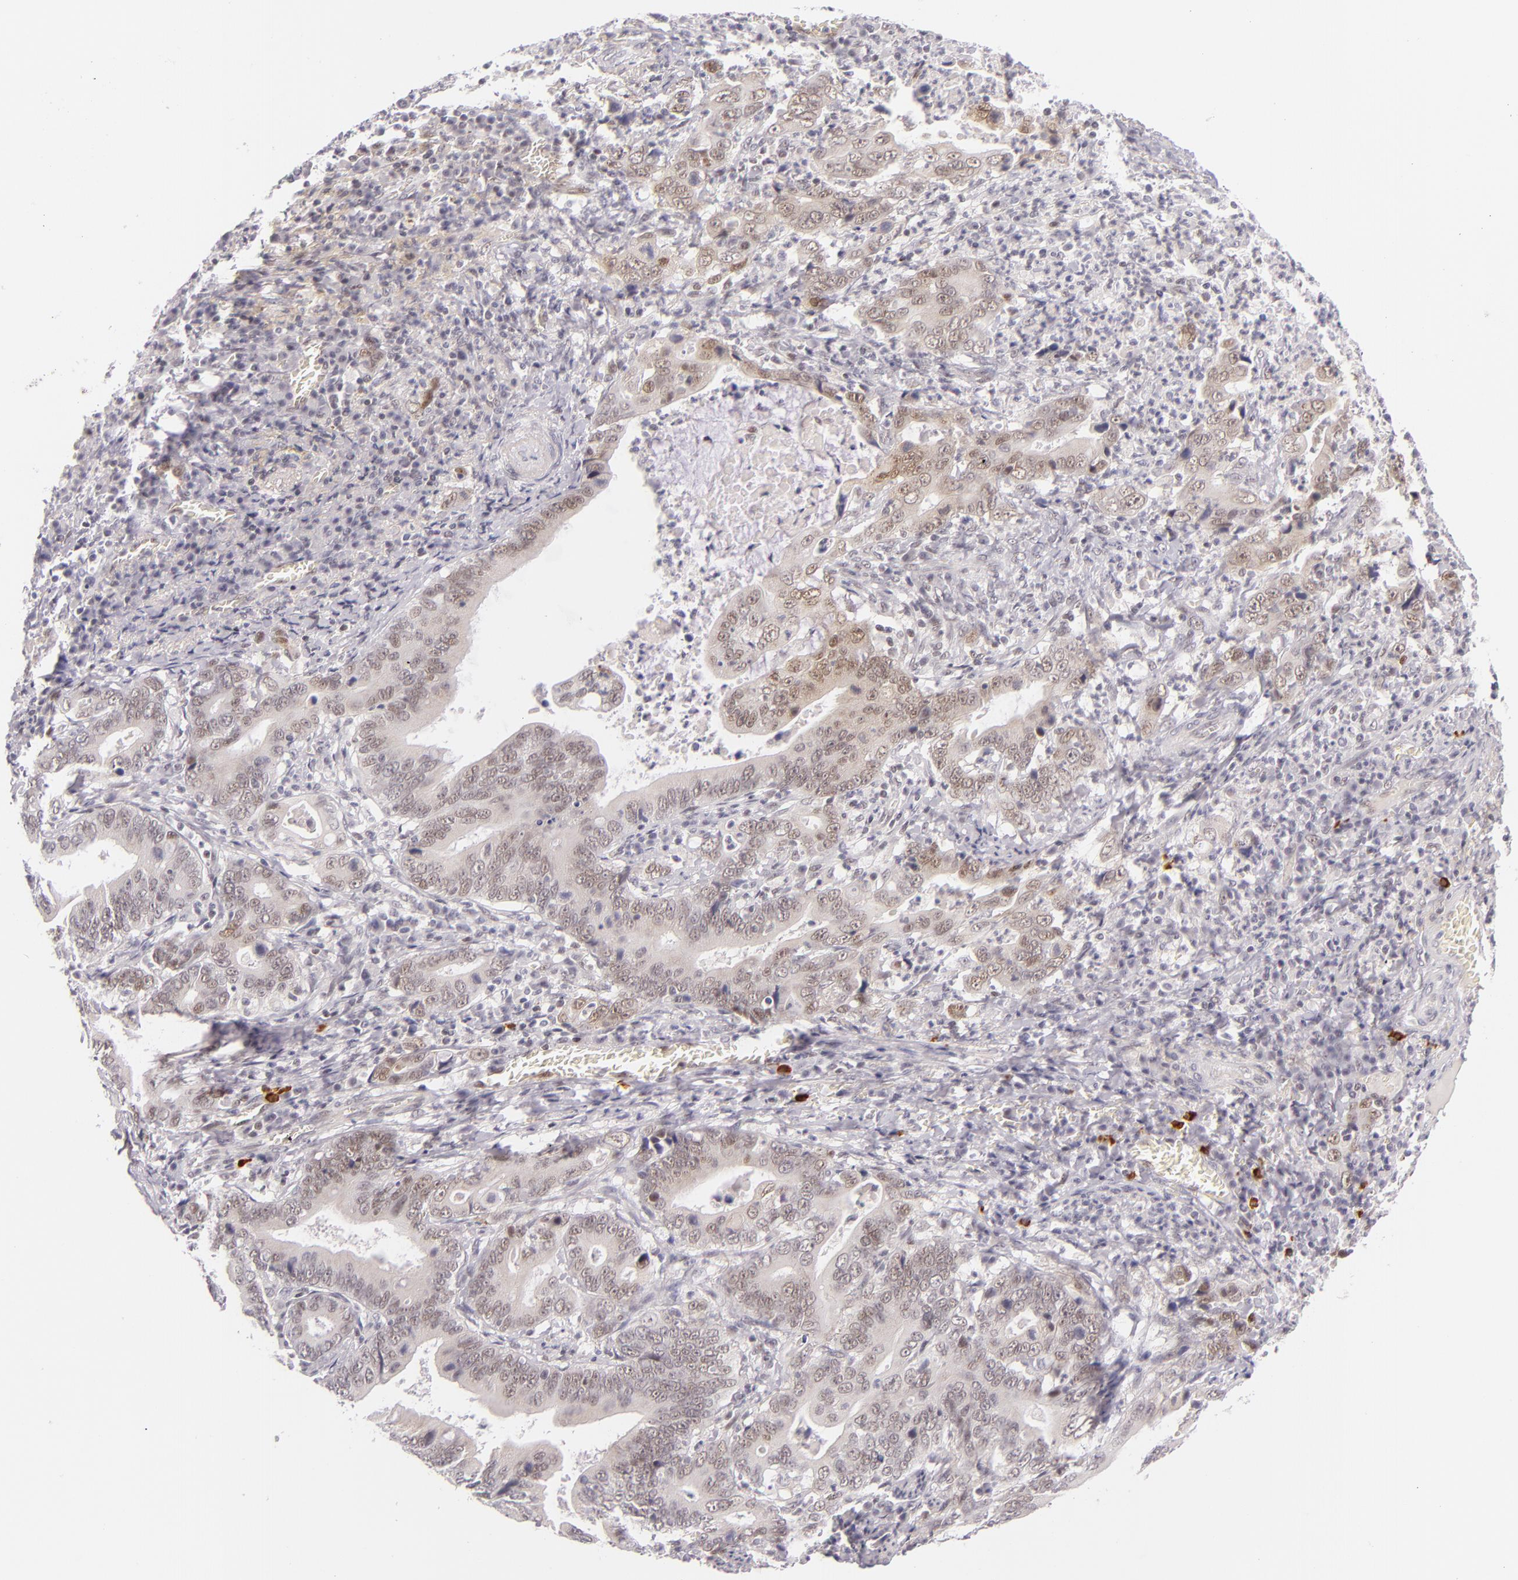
{"staining": {"intensity": "weak", "quantity": "<25%", "location": "cytoplasmic/membranous,nuclear"}, "tissue": "stomach cancer", "cell_type": "Tumor cells", "image_type": "cancer", "snomed": [{"axis": "morphology", "description": "Adenocarcinoma, NOS"}, {"axis": "topography", "description": "Stomach, upper"}], "caption": "A photomicrograph of human stomach cancer (adenocarcinoma) is negative for staining in tumor cells. (DAB (3,3'-diaminobenzidine) immunohistochemistry (IHC) with hematoxylin counter stain).", "gene": "BCL3", "patient": {"sex": "male", "age": 63}}